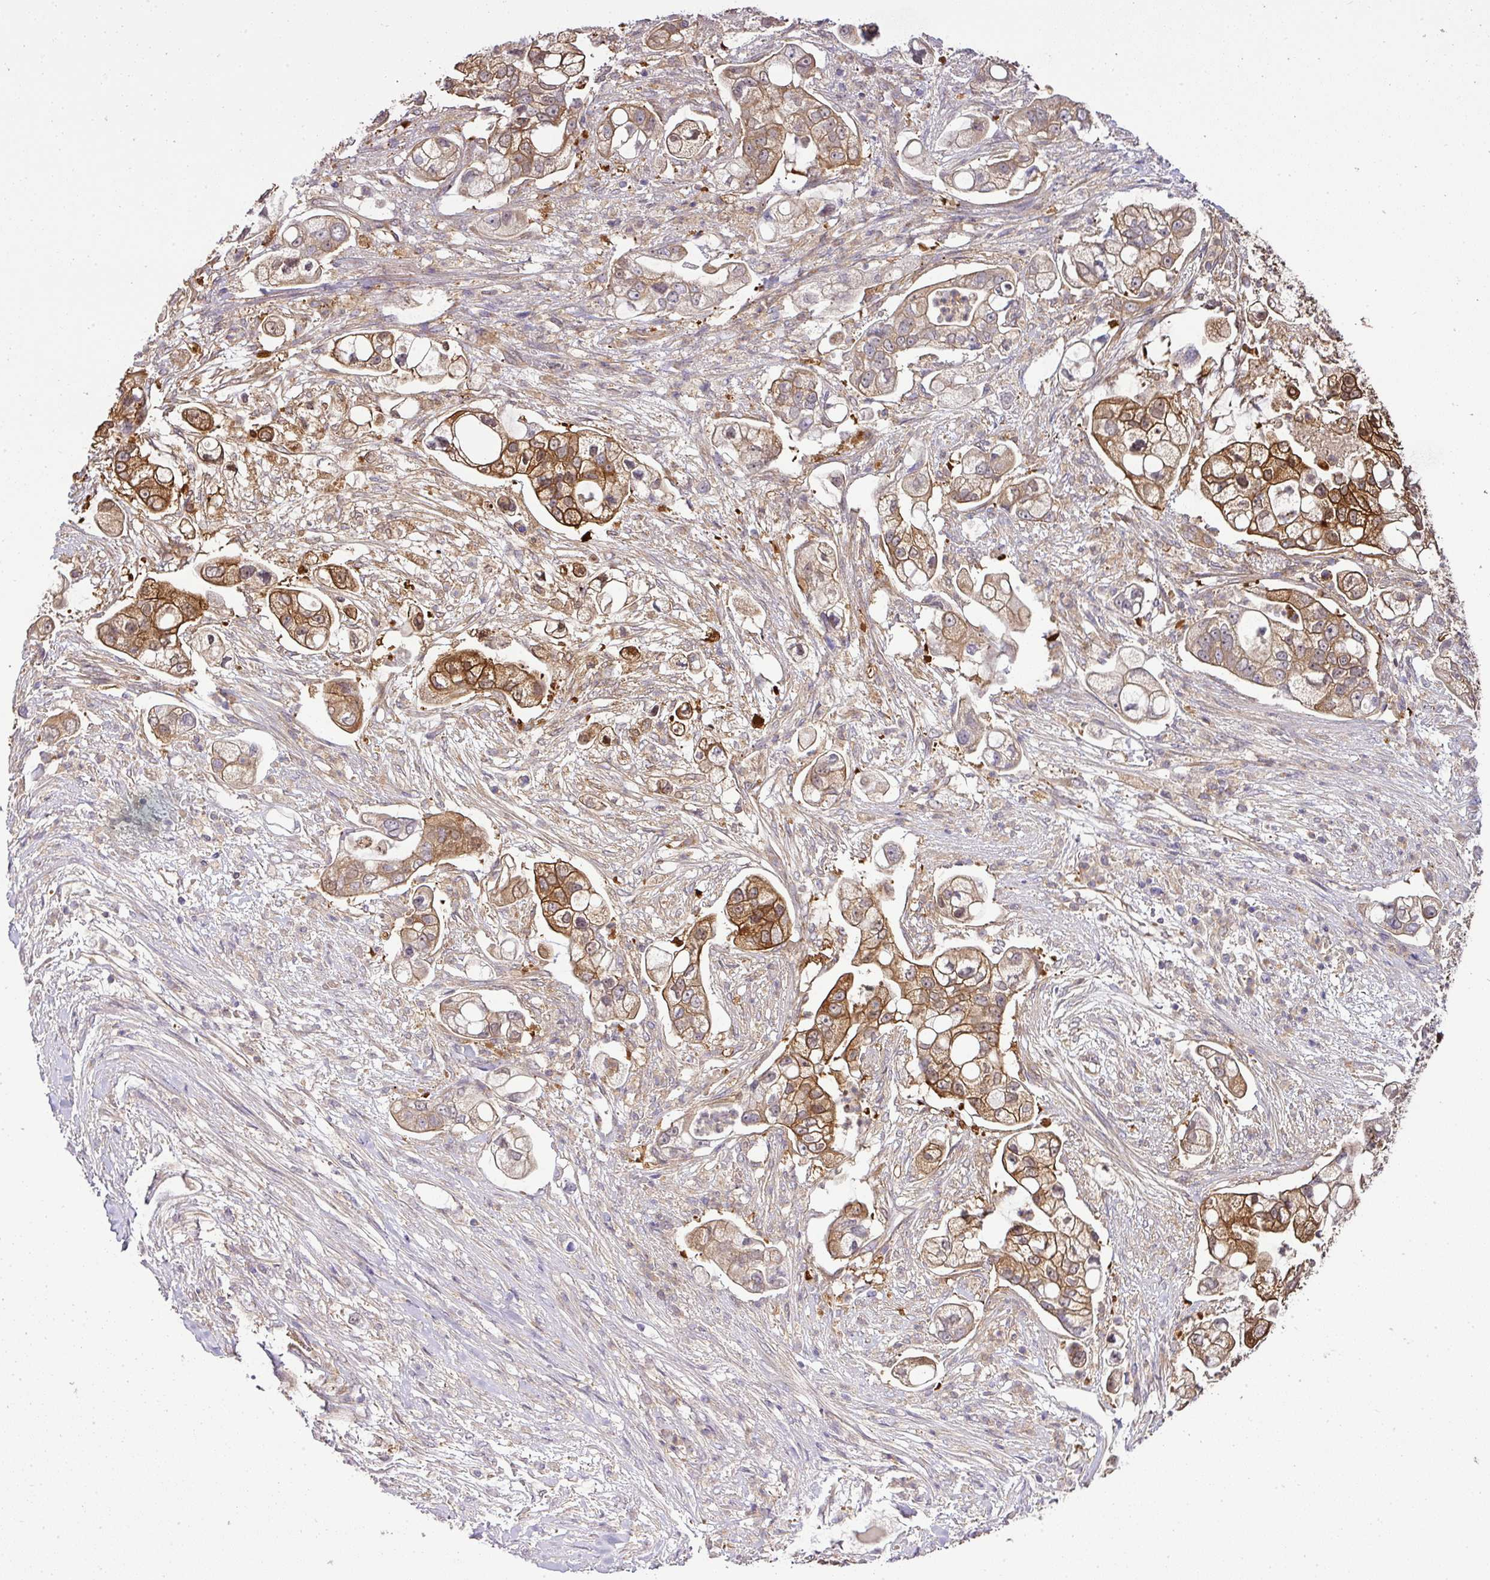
{"staining": {"intensity": "moderate", "quantity": ">75%", "location": "cytoplasmic/membranous"}, "tissue": "pancreatic cancer", "cell_type": "Tumor cells", "image_type": "cancer", "snomed": [{"axis": "morphology", "description": "Adenocarcinoma, NOS"}, {"axis": "topography", "description": "Pancreas"}], "caption": "There is medium levels of moderate cytoplasmic/membranous positivity in tumor cells of pancreatic cancer, as demonstrated by immunohistochemical staining (brown color).", "gene": "TMEM107", "patient": {"sex": "female", "age": 69}}